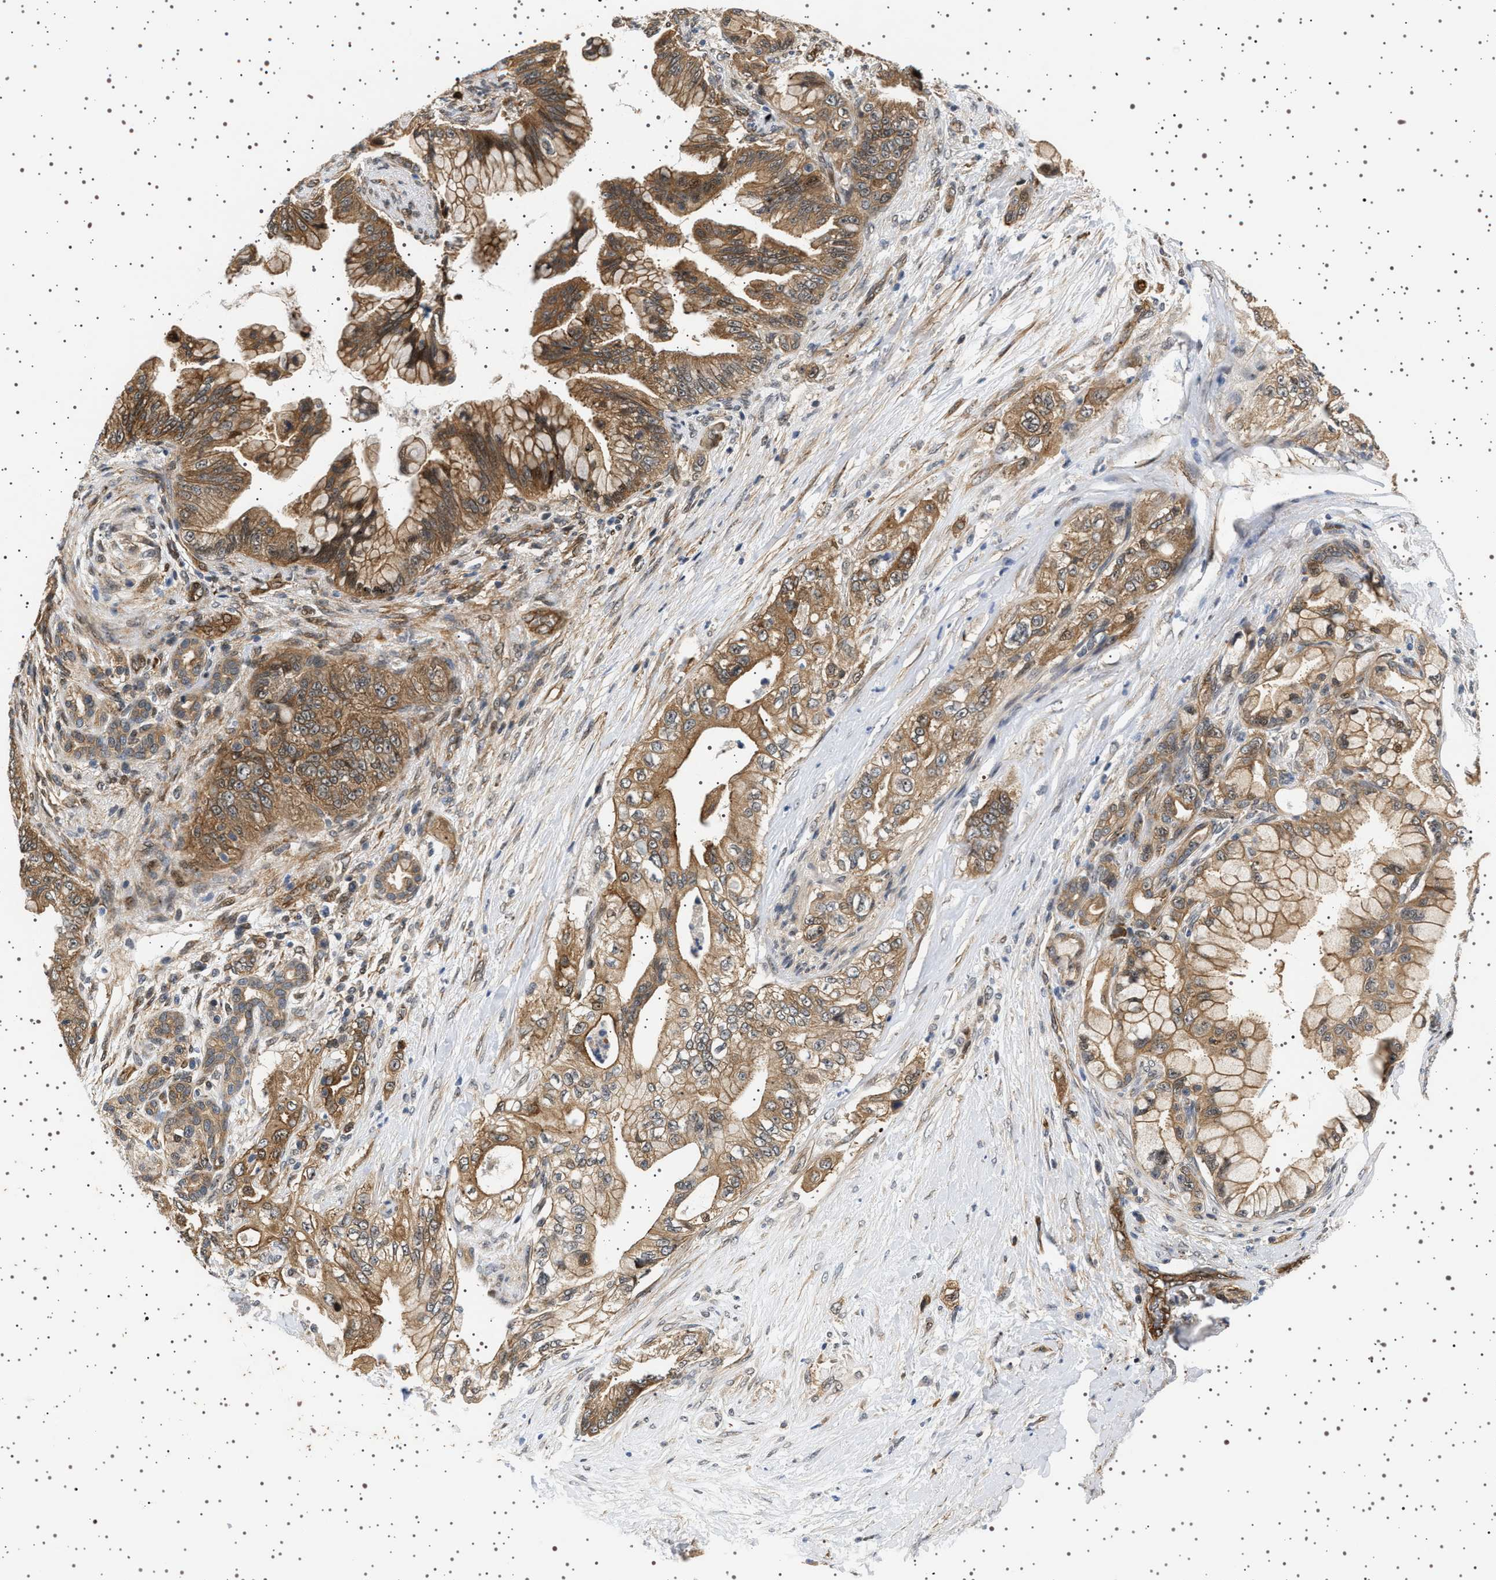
{"staining": {"intensity": "moderate", "quantity": ">75%", "location": "cytoplasmic/membranous"}, "tissue": "pancreatic cancer", "cell_type": "Tumor cells", "image_type": "cancer", "snomed": [{"axis": "morphology", "description": "Adenocarcinoma, NOS"}, {"axis": "topography", "description": "Pancreas"}], "caption": "Protein positivity by immunohistochemistry (IHC) exhibits moderate cytoplasmic/membranous positivity in approximately >75% of tumor cells in pancreatic cancer. (DAB (3,3'-diaminobenzidine) = brown stain, brightfield microscopy at high magnification).", "gene": "BAG3", "patient": {"sex": "male", "age": 59}}